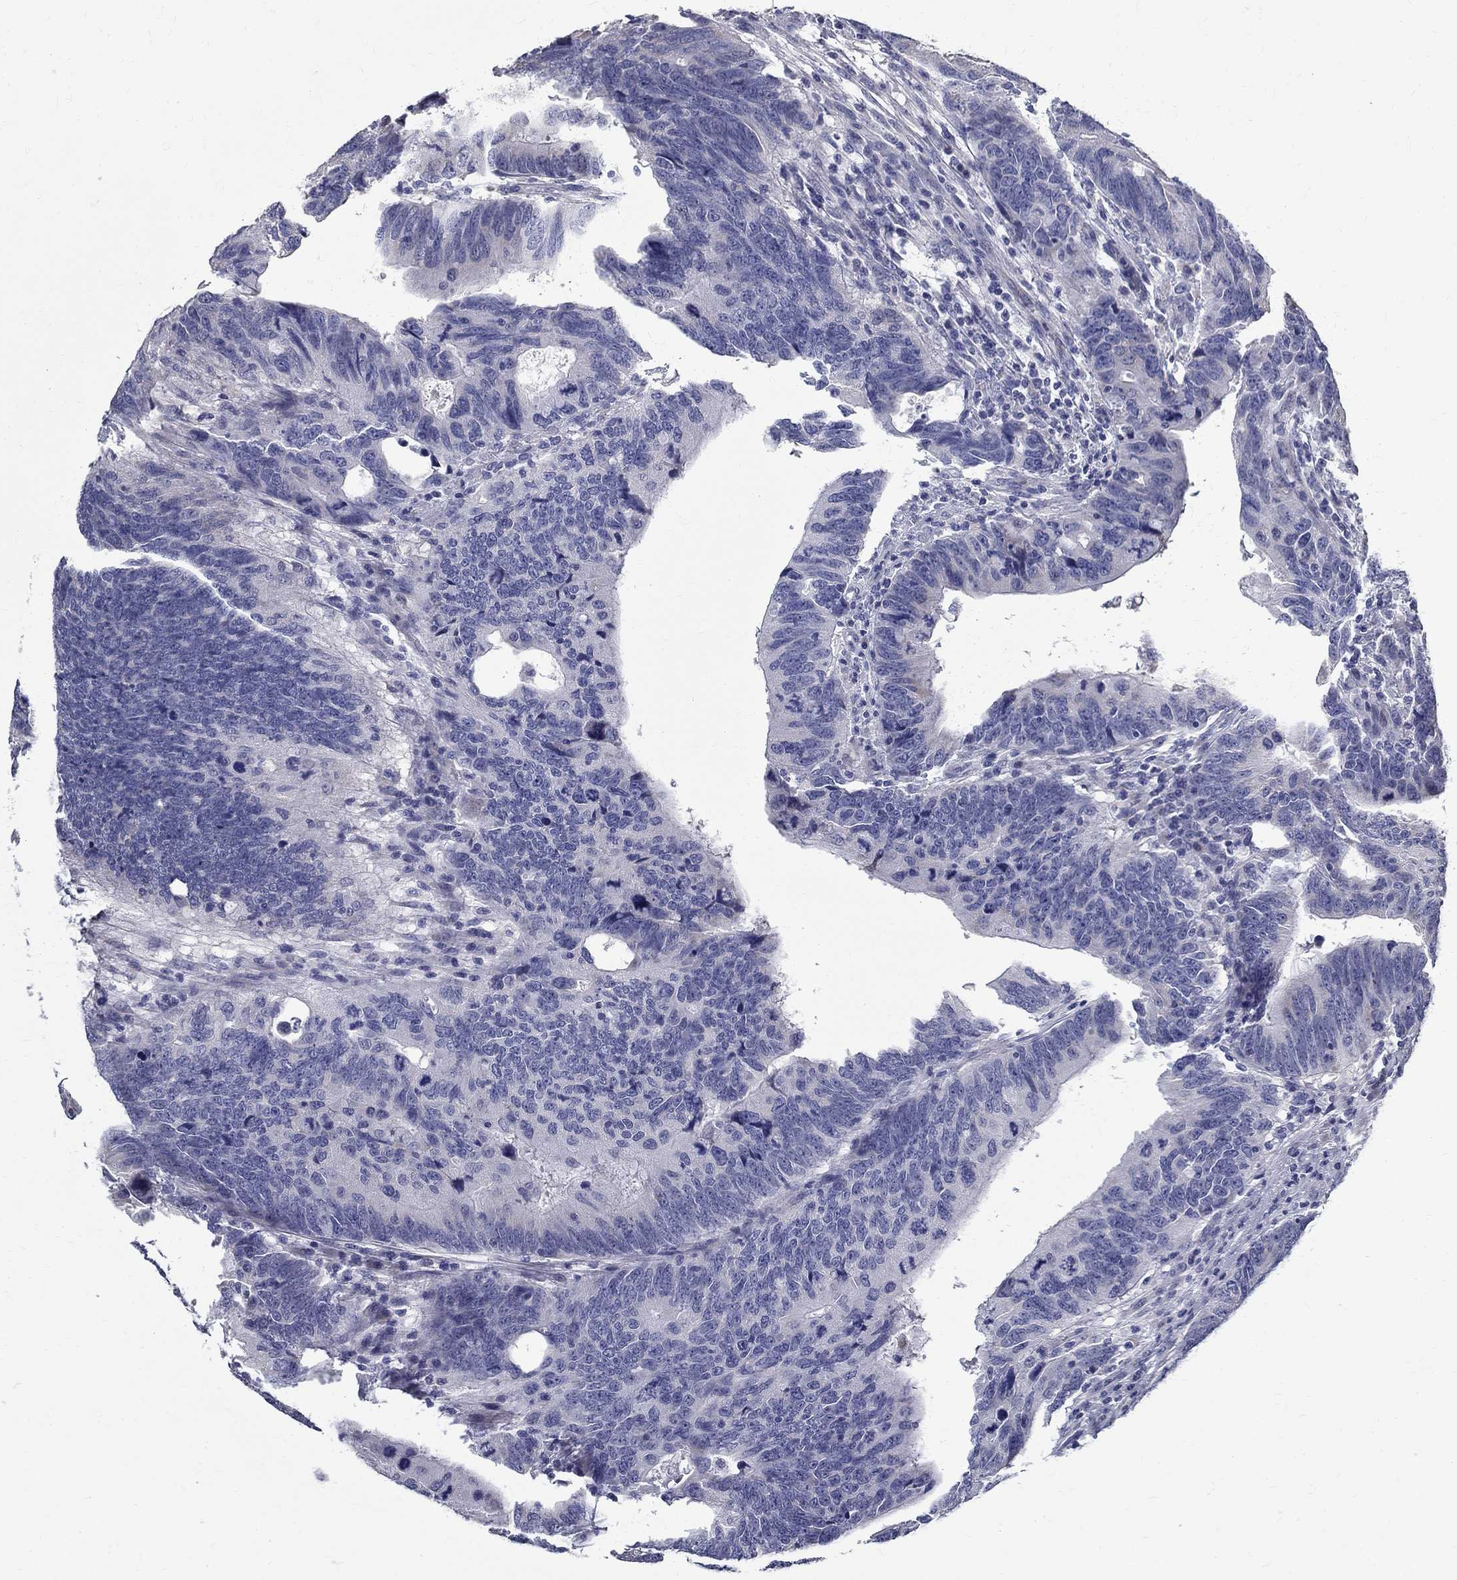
{"staining": {"intensity": "weak", "quantity": "<25%", "location": "cytoplasmic/membranous"}, "tissue": "colorectal cancer", "cell_type": "Tumor cells", "image_type": "cancer", "snomed": [{"axis": "morphology", "description": "Adenocarcinoma, NOS"}, {"axis": "topography", "description": "Colon"}], "caption": "DAB immunohistochemical staining of human adenocarcinoma (colorectal) displays no significant positivity in tumor cells.", "gene": "TGM4", "patient": {"sex": "female", "age": 77}}